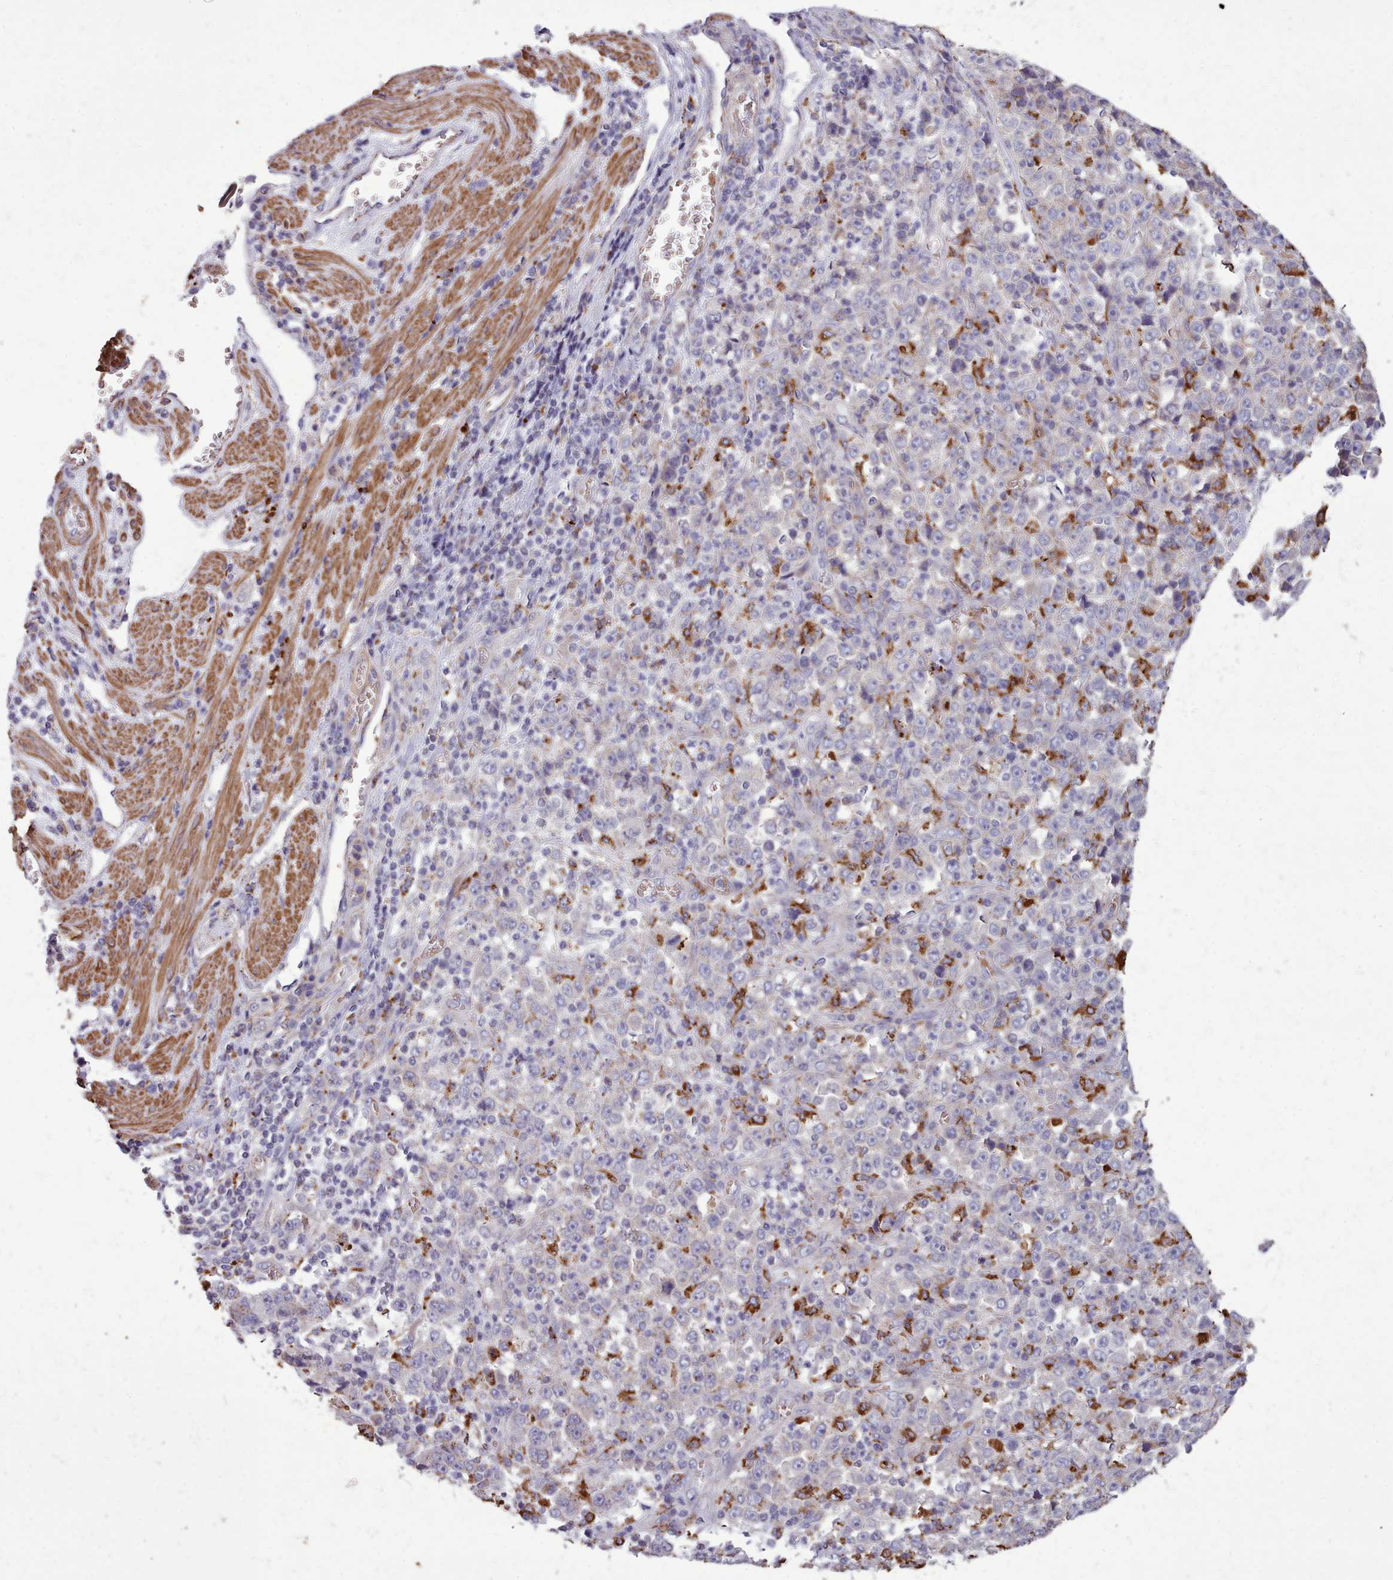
{"staining": {"intensity": "negative", "quantity": "none", "location": "none"}, "tissue": "stomach cancer", "cell_type": "Tumor cells", "image_type": "cancer", "snomed": [{"axis": "morphology", "description": "Normal tissue, NOS"}, {"axis": "morphology", "description": "Adenocarcinoma, NOS"}, {"axis": "topography", "description": "Stomach, upper"}, {"axis": "topography", "description": "Stomach"}], "caption": "IHC of human stomach cancer displays no positivity in tumor cells.", "gene": "PACSIN3", "patient": {"sex": "male", "age": 59}}